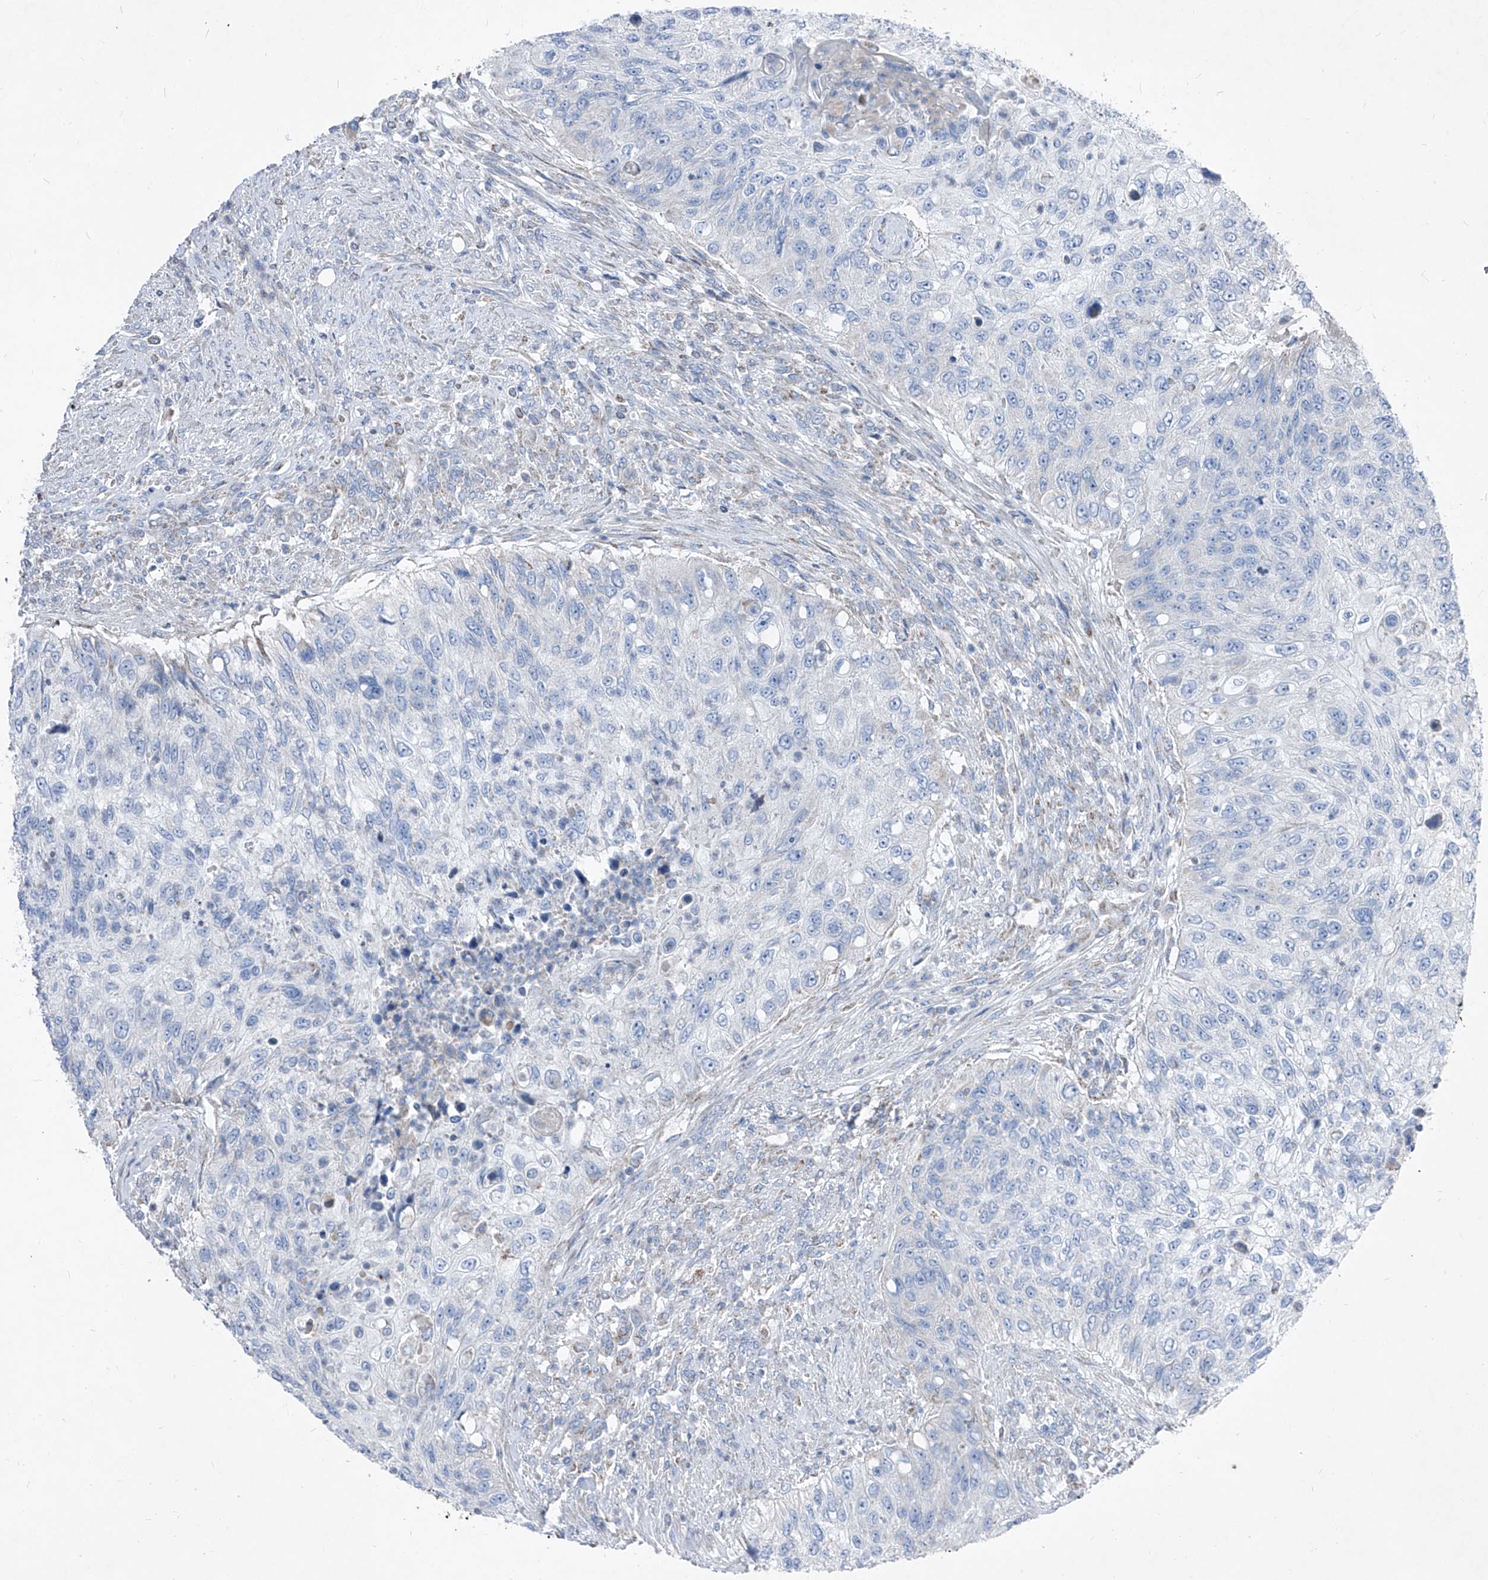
{"staining": {"intensity": "negative", "quantity": "none", "location": "none"}, "tissue": "urothelial cancer", "cell_type": "Tumor cells", "image_type": "cancer", "snomed": [{"axis": "morphology", "description": "Urothelial carcinoma, High grade"}, {"axis": "topography", "description": "Urinary bladder"}], "caption": "Histopathology image shows no protein positivity in tumor cells of urothelial carcinoma (high-grade) tissue.", "gene": "AGPS", "patient": {"sex": "female", "age": 60}}